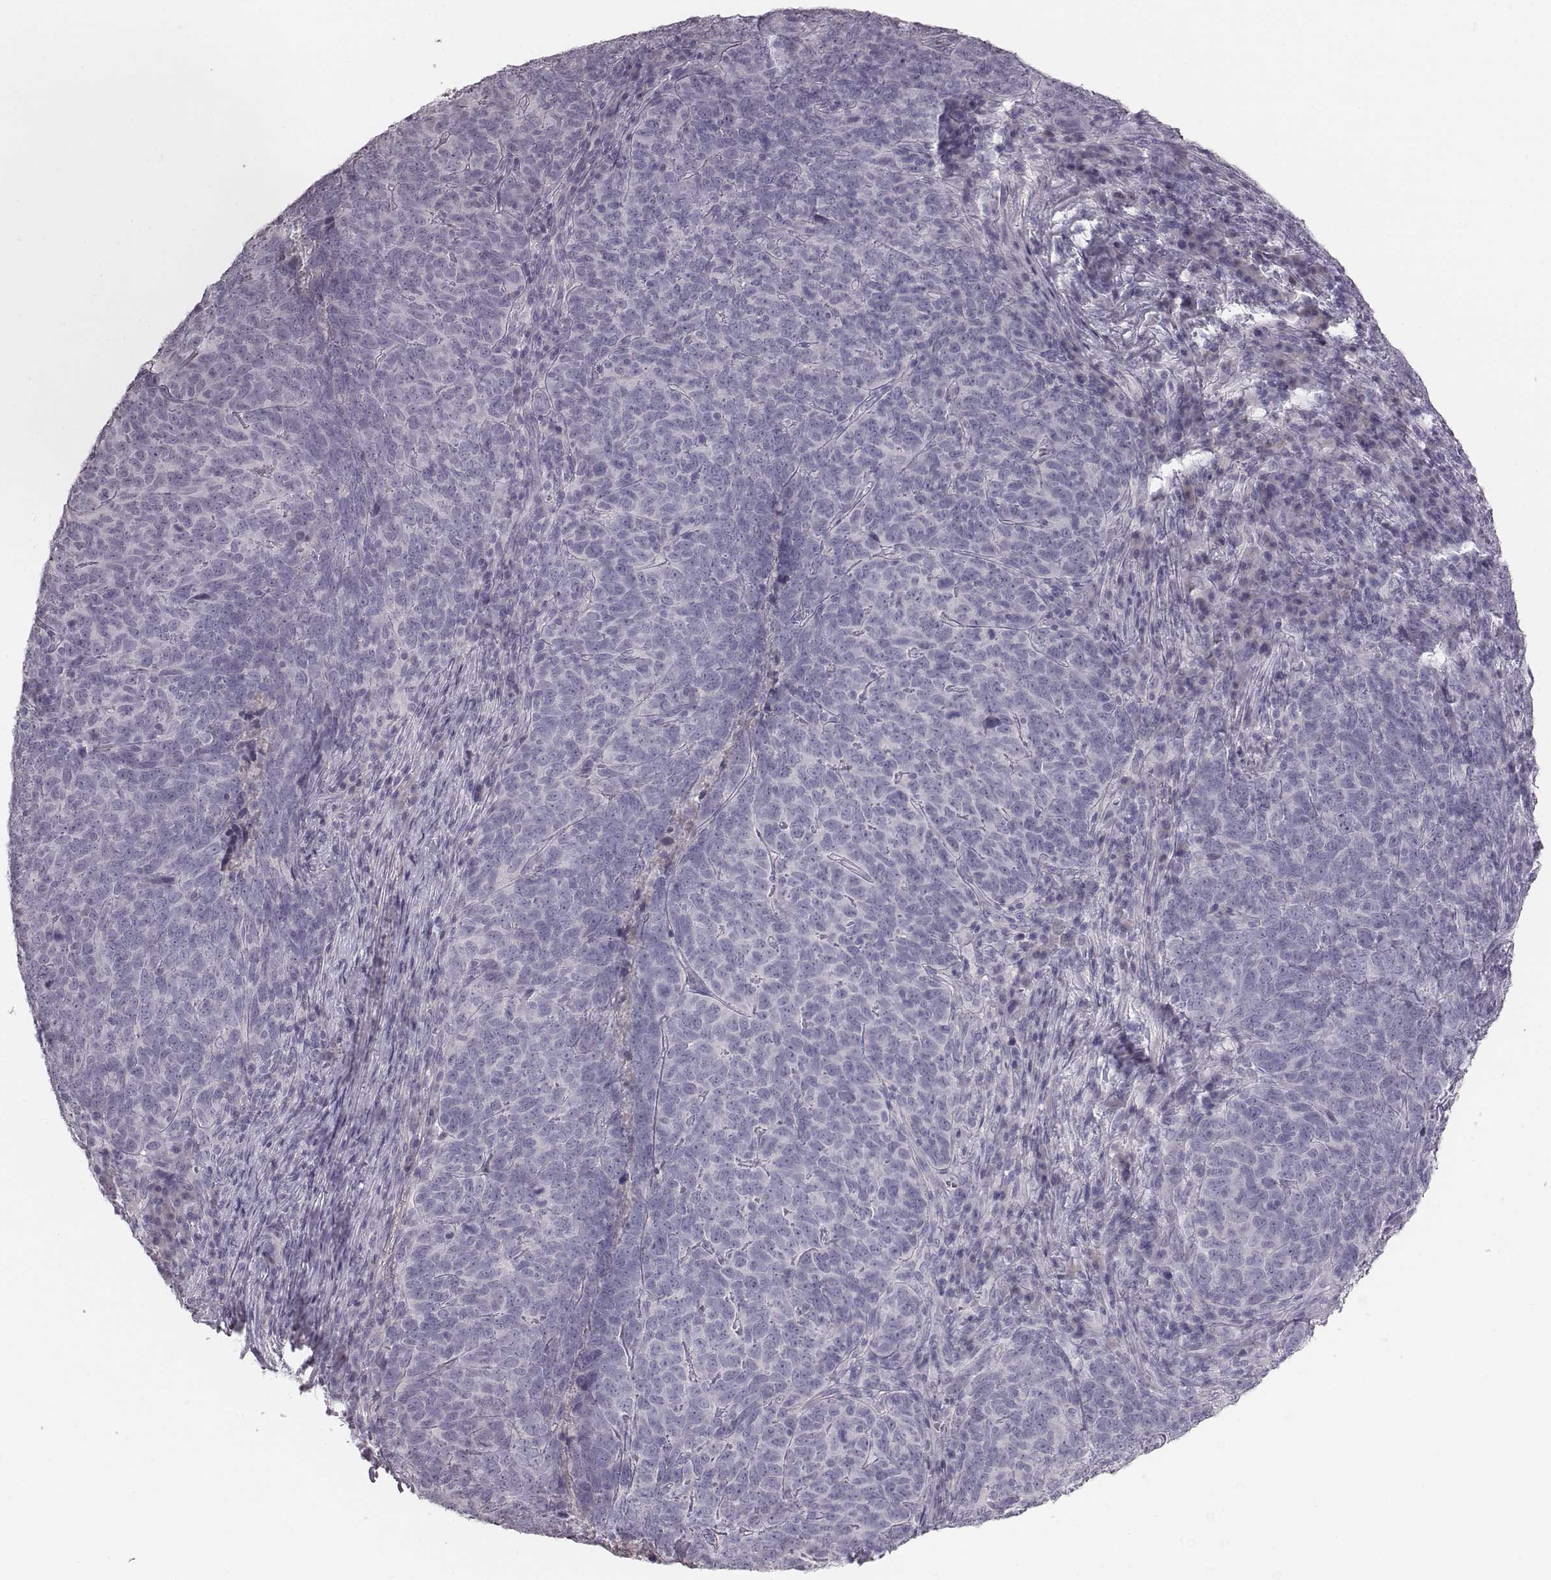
{"staining": {"intensity": "negative", "quantity": "none", "location": "none"}, "tissue": "skin cancer", "cell_type": "Tumor cells", "image_type": "cancer", "snomed": [{"axis": "morphology", "description": "Squamous cell carcinoma, NOS"}, {"axis": "topography", "description": "Skin"}, {"axis": "topography", "description": "Anal"}], "caption": "Skin cancer (squamous cell carcinoma) was stained to show a protein in brown. There is no significant expression in tumor cells.", "gene": "CRISP1", "patient": {"sex": "female", "age": 51}}